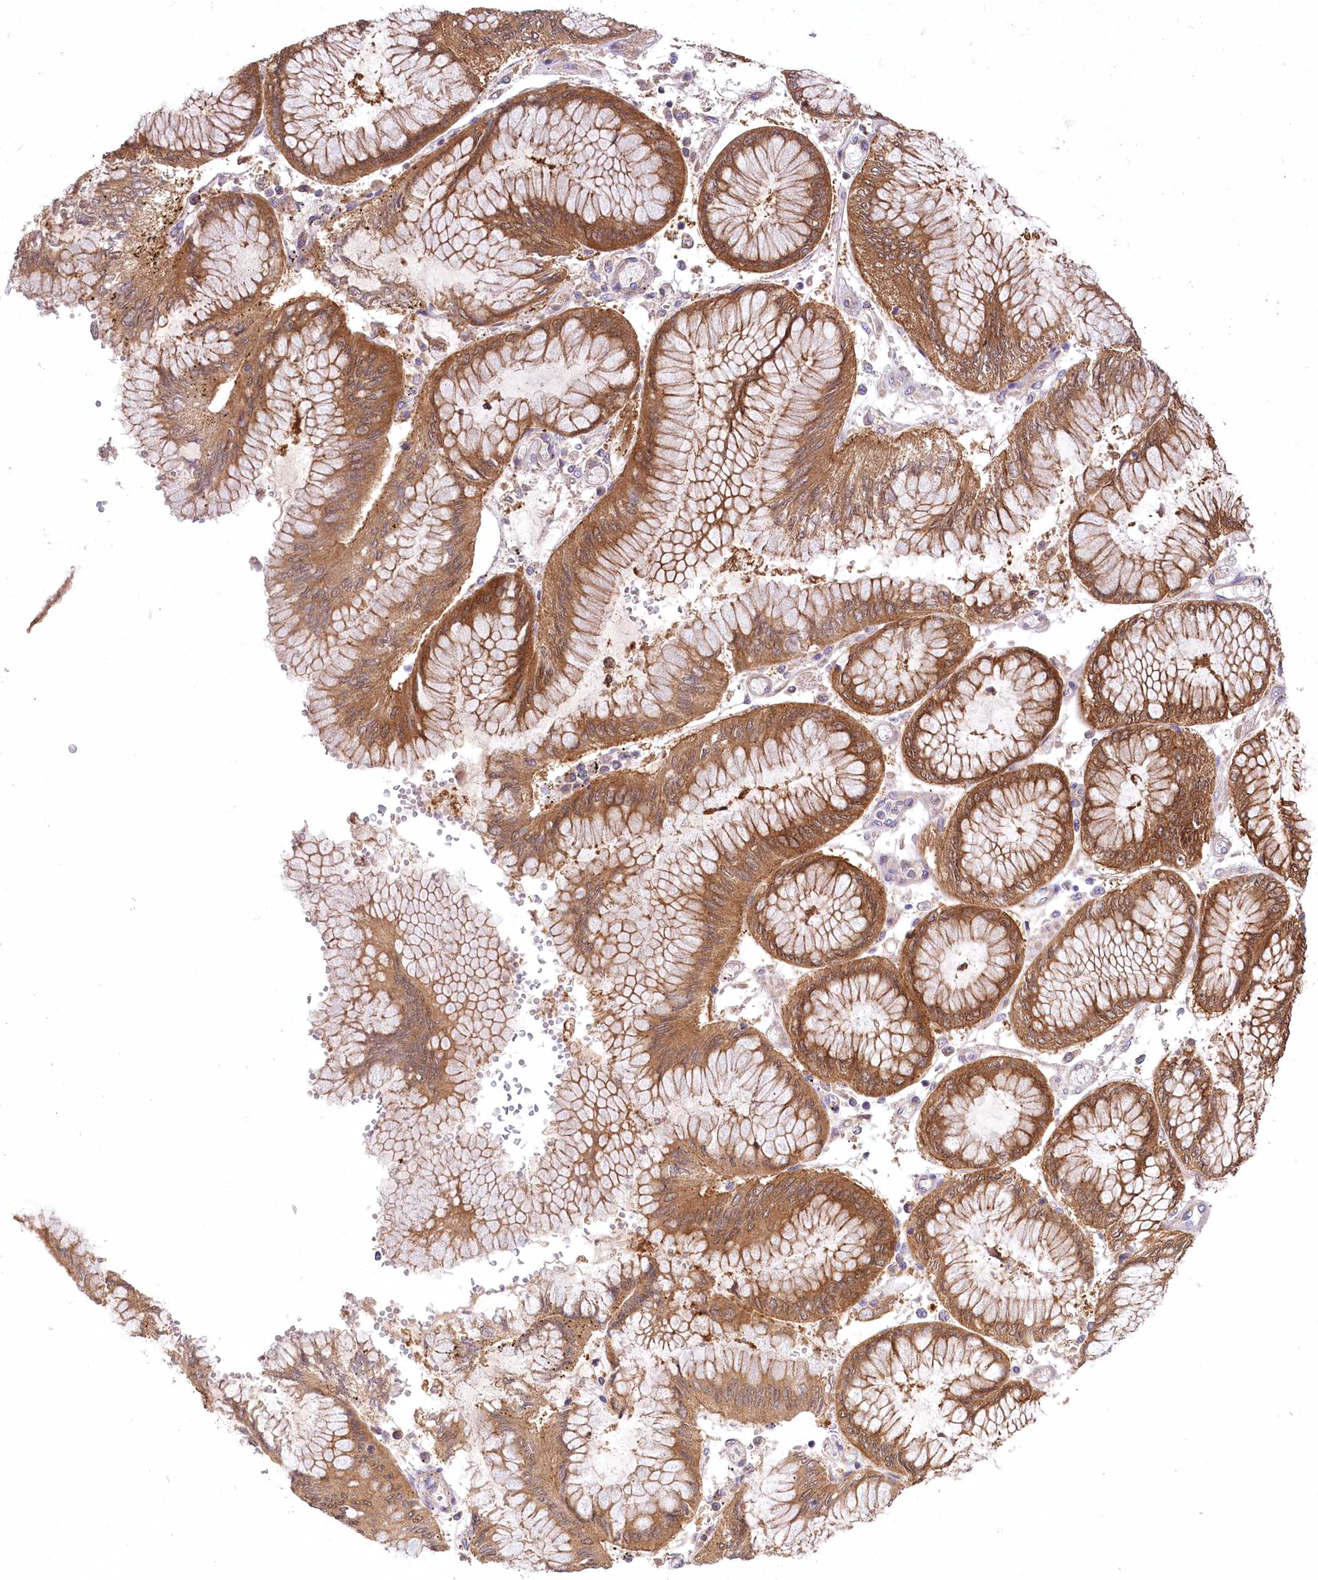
{"staining": {"intensity": "moderate", "quantity": ">75%", "location": "cytoplasmic/membranous"}, "tissue": "stomach cancer", "cell_type": "Tumor cells", "image_type": "cancer", "snomed": [{"axis": "morphology", "description": "Adenocarcinoma, NOS"}, {"axis": "topography", "description": "Stomach"}], "caption": "Immunohistochemistry photomicrograph of human adenocarcinoma (stomach) stained for a protein (brown), which demonstrates medium levels of moderate cytoplasmic/membranous positivity in about >75% of tumor cells.", "gene": "PBLD", "patient": {"sex": "male", "age": 76}}